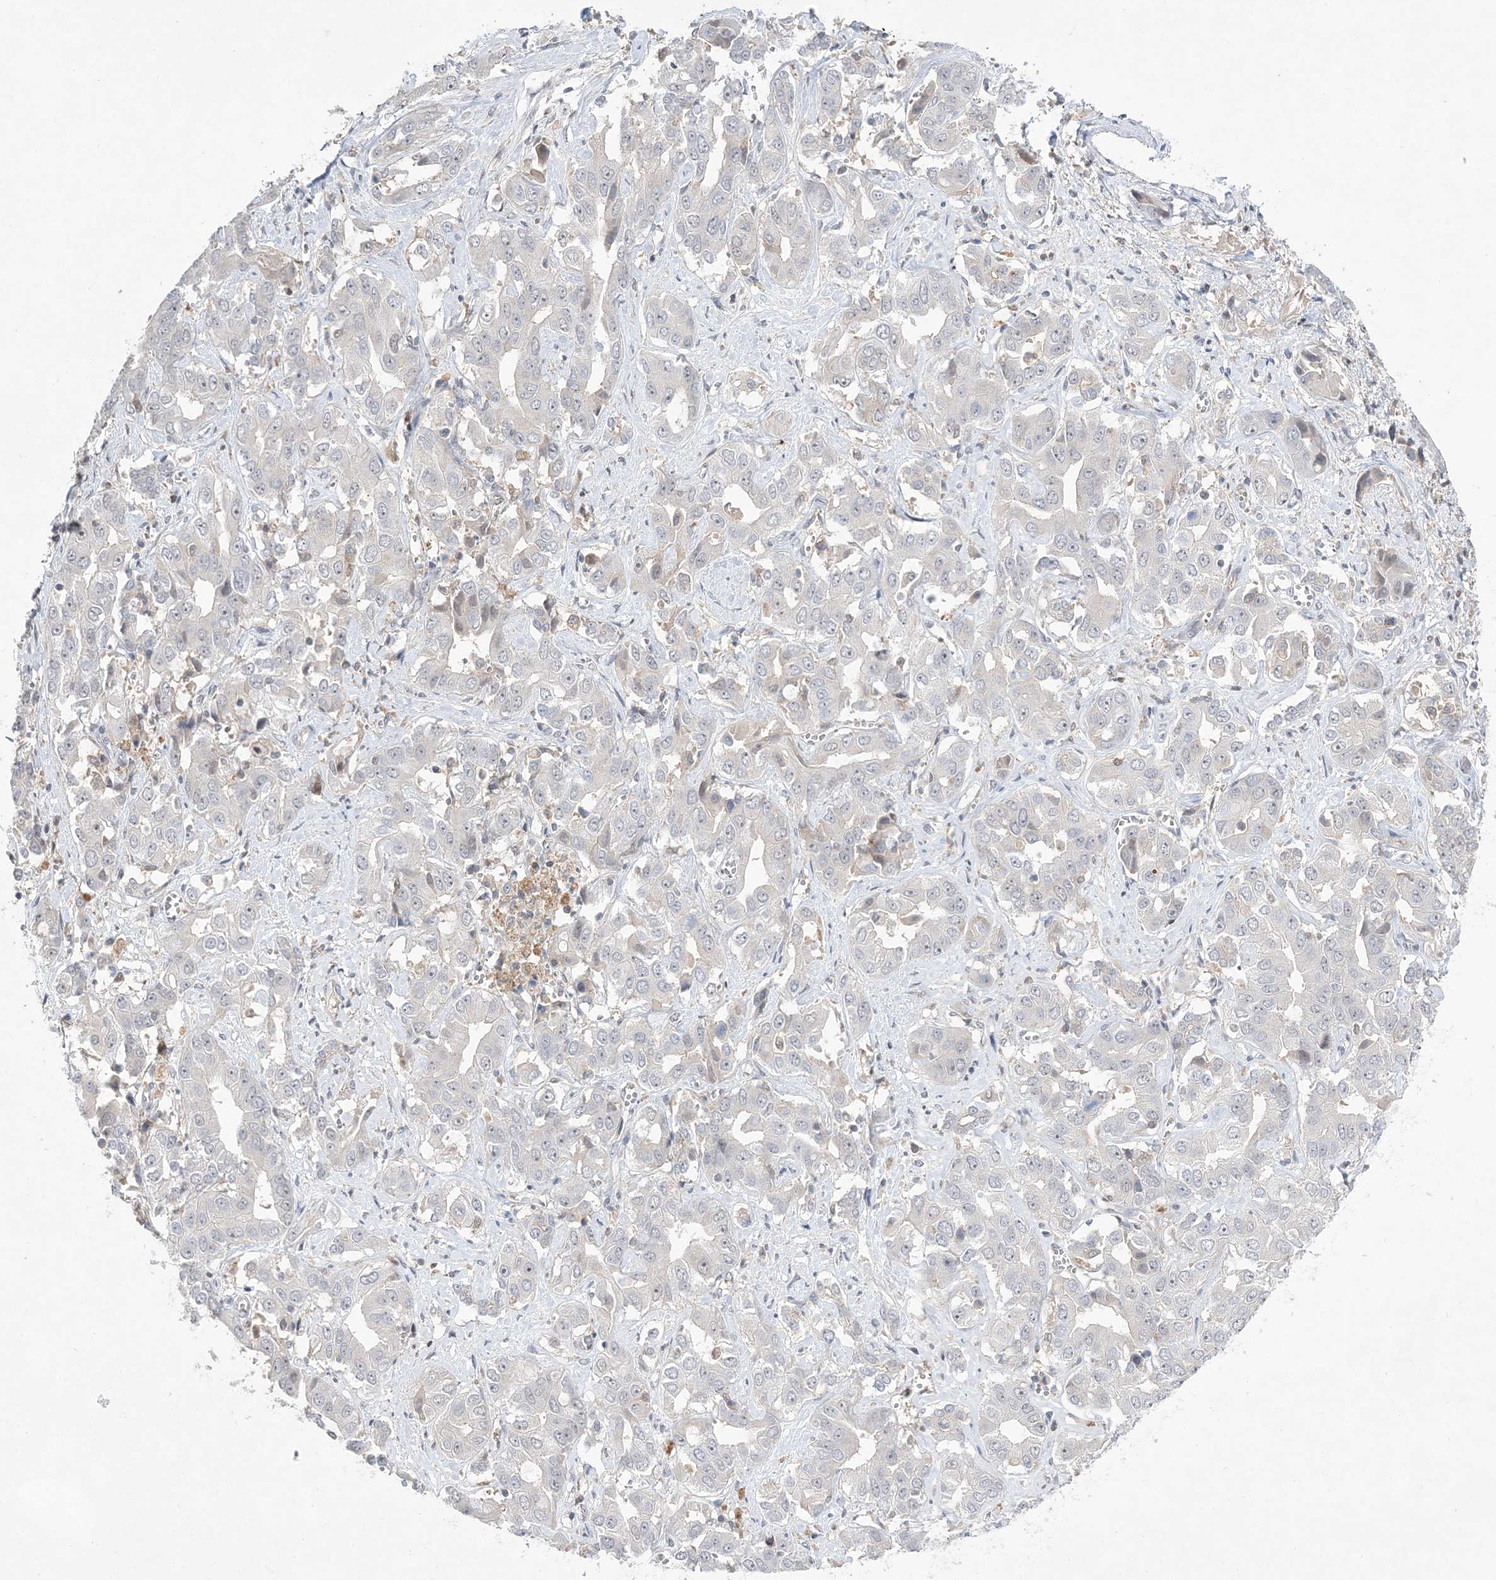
{"staining": {"intensity": "negative", "quantity": "none", "location": "none"}, "tissue": "liver cancer", "cell_type": "Tumor cells", "image_type": "cancer", "snomed": [{"axis": "morphology", "description": "Cholangiocarcinoma"}, {"axis": "topography", "description": "Liver"}], "caption": "This is a photomicrograph of immunohistochemistry staining of liver cholangiocarcinoma, which shows no staining in tumor cells.", "gene": "TMEM132B", "patient": {"sex": "female", "age": 52}}